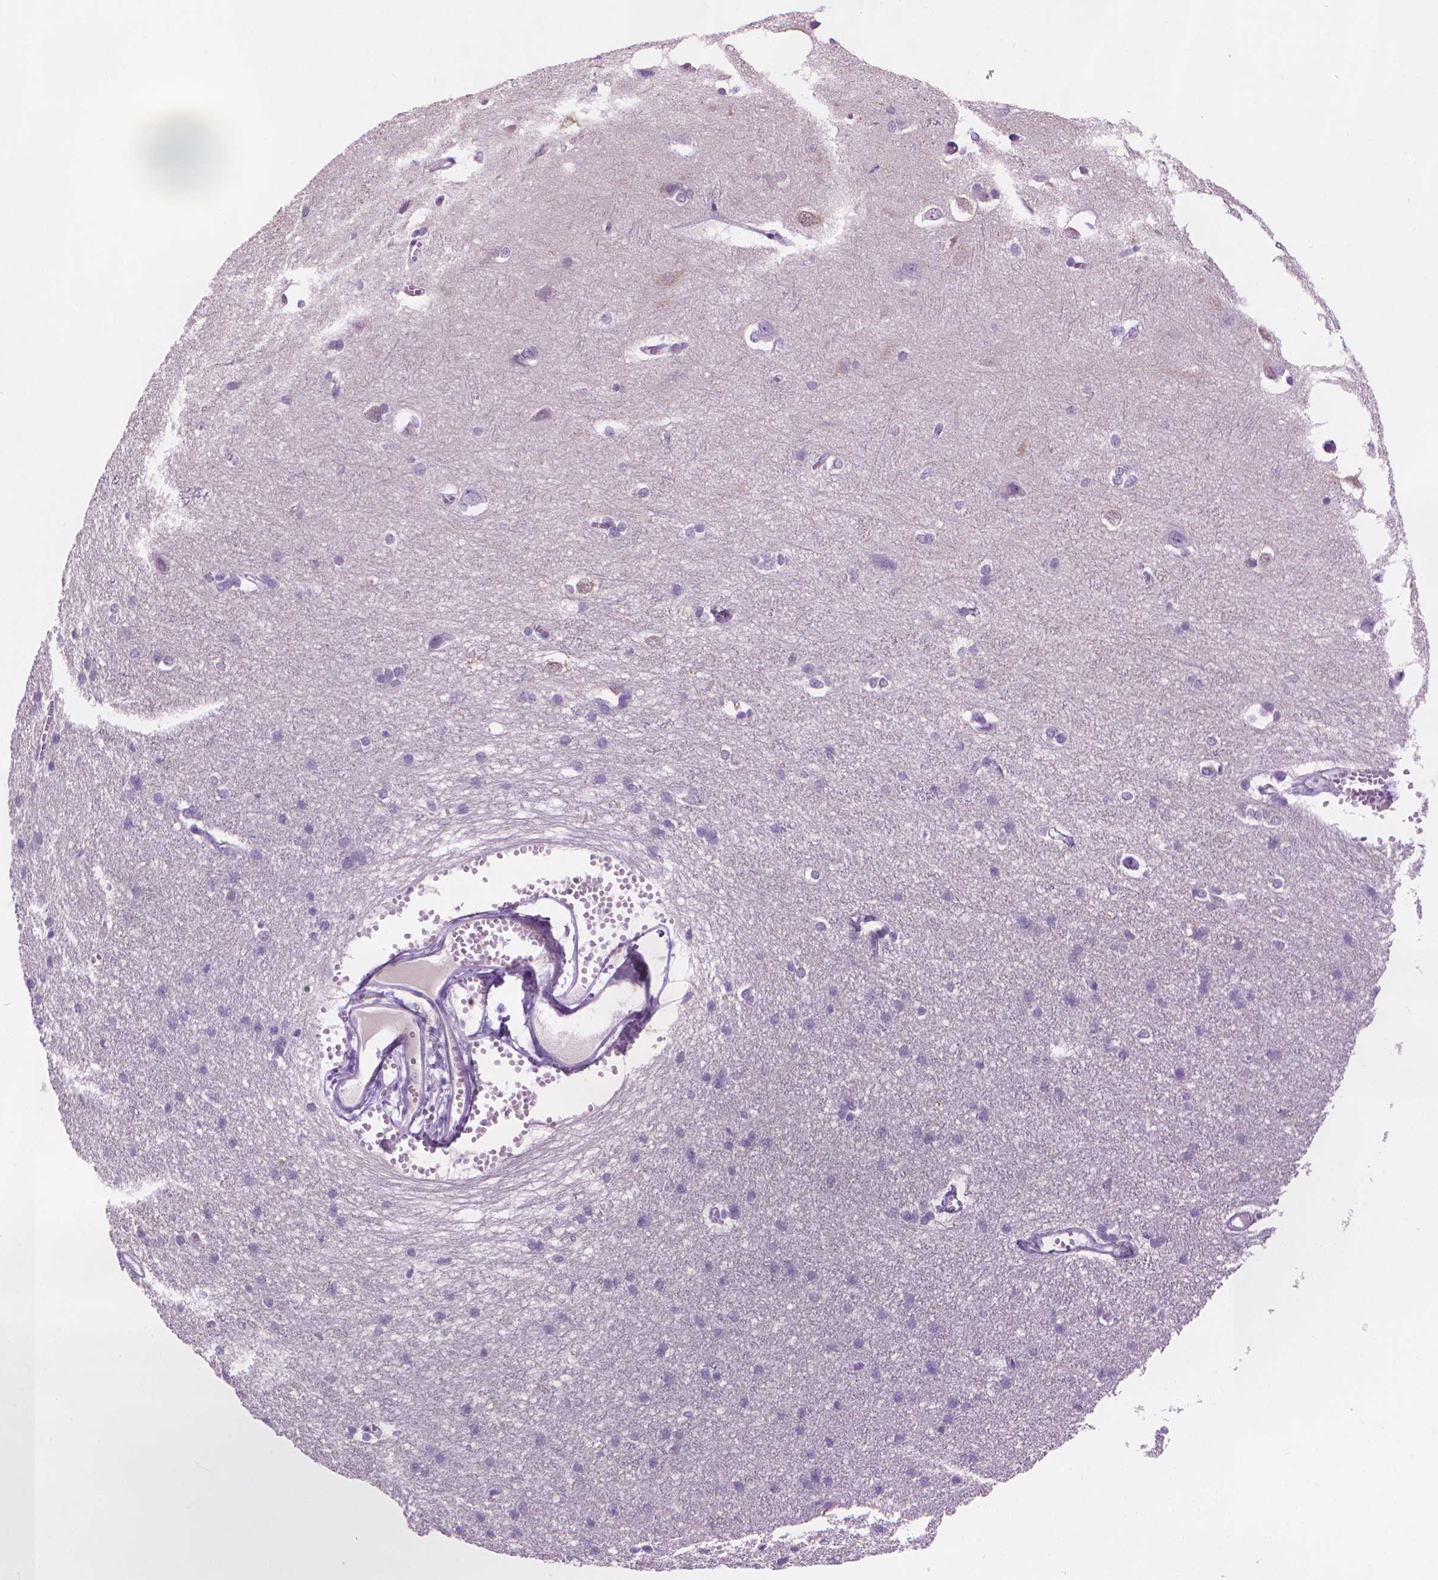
{"staining": {"intensity": "negative", "quantity": "none", "location": "none"}, "tissue": "cerebral cortex", "cell_type": "Endothelial cells", "image_type": "normal", "snomed": [{"axis": "morphology", "description": "Normal tissue, NOS"}, {"axis": "topography", "description": "Cerebral cortex"}], "caption": "This is a histopathology image of IHC staining of normal cerebral cortex, which shows no positivity in endothelial cells. (DAB (3,3'-diaminobenzidine) immunohistochemistry (IHC), high magnification).", "gene": "TTC29", "patient": {"sex": "male", "age": 37}}